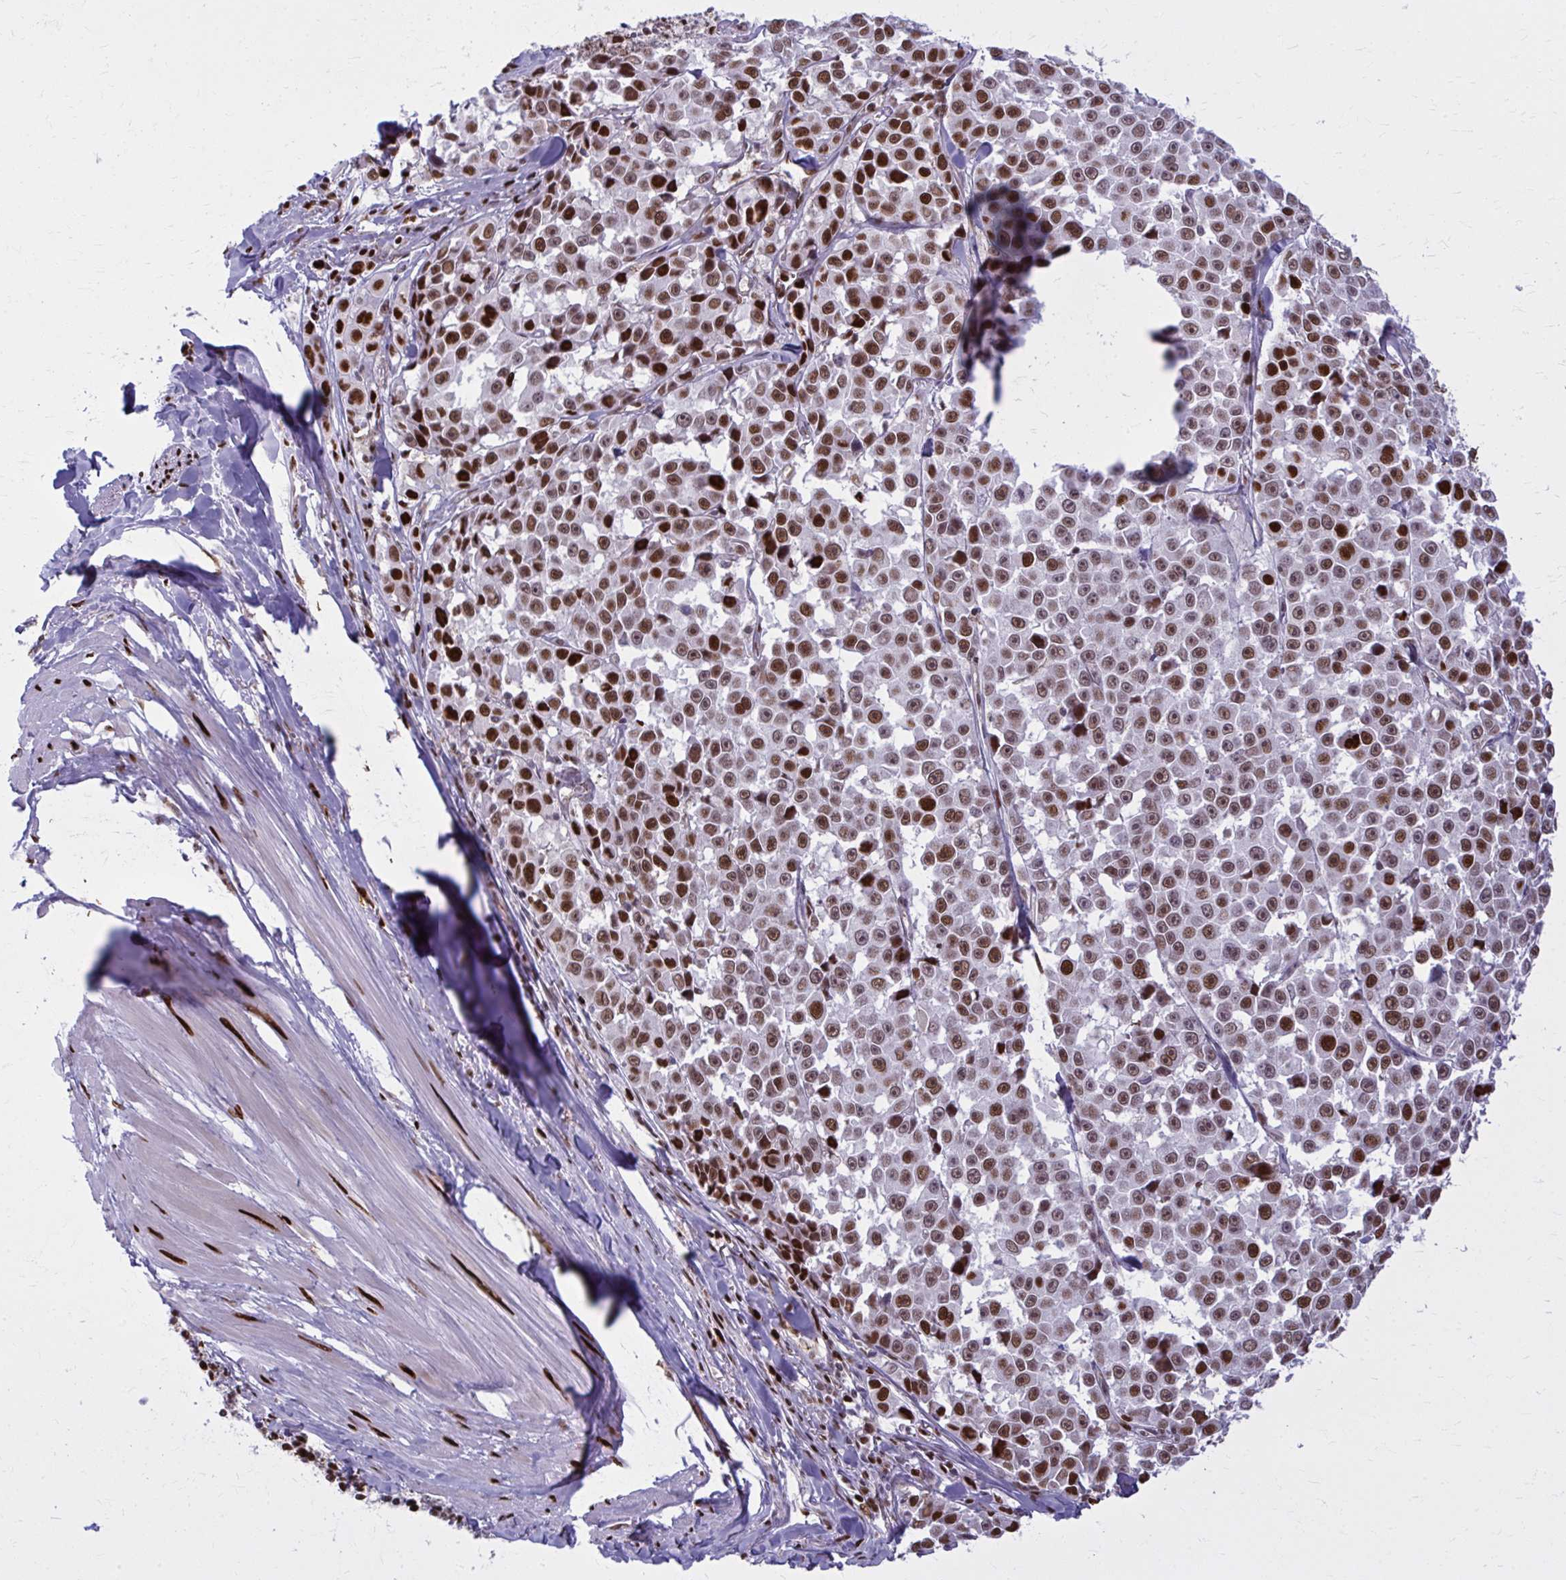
{"staining": {"intensity": "strong", "quantity": ">75%", "location": "nuclear"}, "tissue": "melanoma", "cell_type": "Tumor cells", "image_type": "cancer", "snomed": [{"axis": "morphology", "description": "Malignant melanoma, NOS"}, {"axis": "topography", "description": "Skin"}], "caption": "This histopathology image demonstrates immunohistochemistry (IHC) staining of melanoma, with high strong nuclear staining in approximately >75% of tumor cells.", "gene": "ZNF559", "patient": {"sex": "female", "age": 66}}